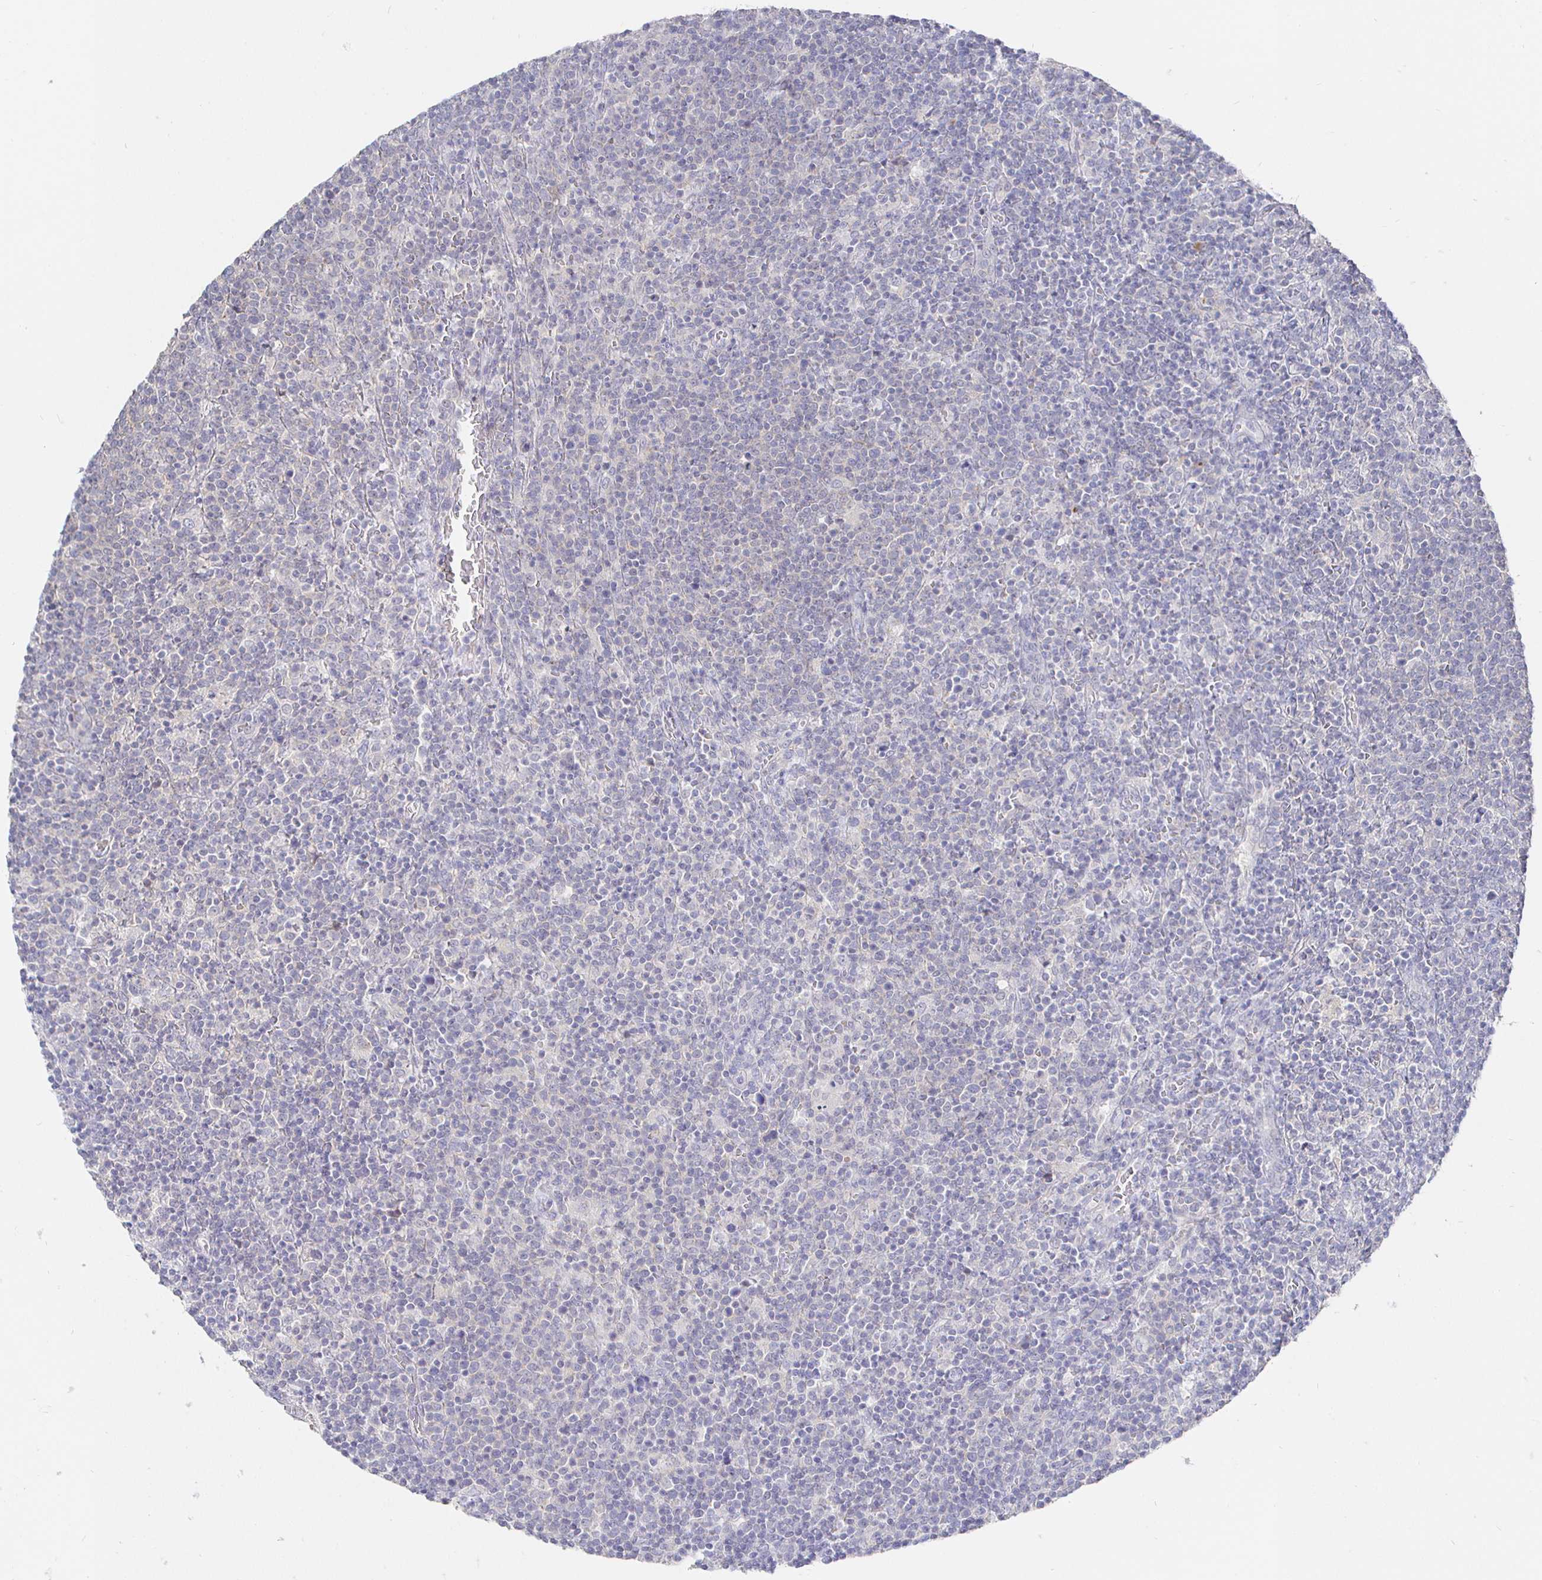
{"staining": {"intensity": "negative", "quantity": "none", "location": "none"}, "tissue": "lymphoma", "cell_type": "Tumor cells", "image_type": "cancer", "snomed": [{"axis": "morphology", "description": "Malignant lymphoma, non-Hodgkin's type, High grade"}, {"axis": "topography", "description": "Lymph node"}], "caption": "Lymphoma stained for a protein using immunohistochemistry displays no expression tumor cells.", "gene": "LRRC23", "patient": {"sex": "male", "age": 61}}